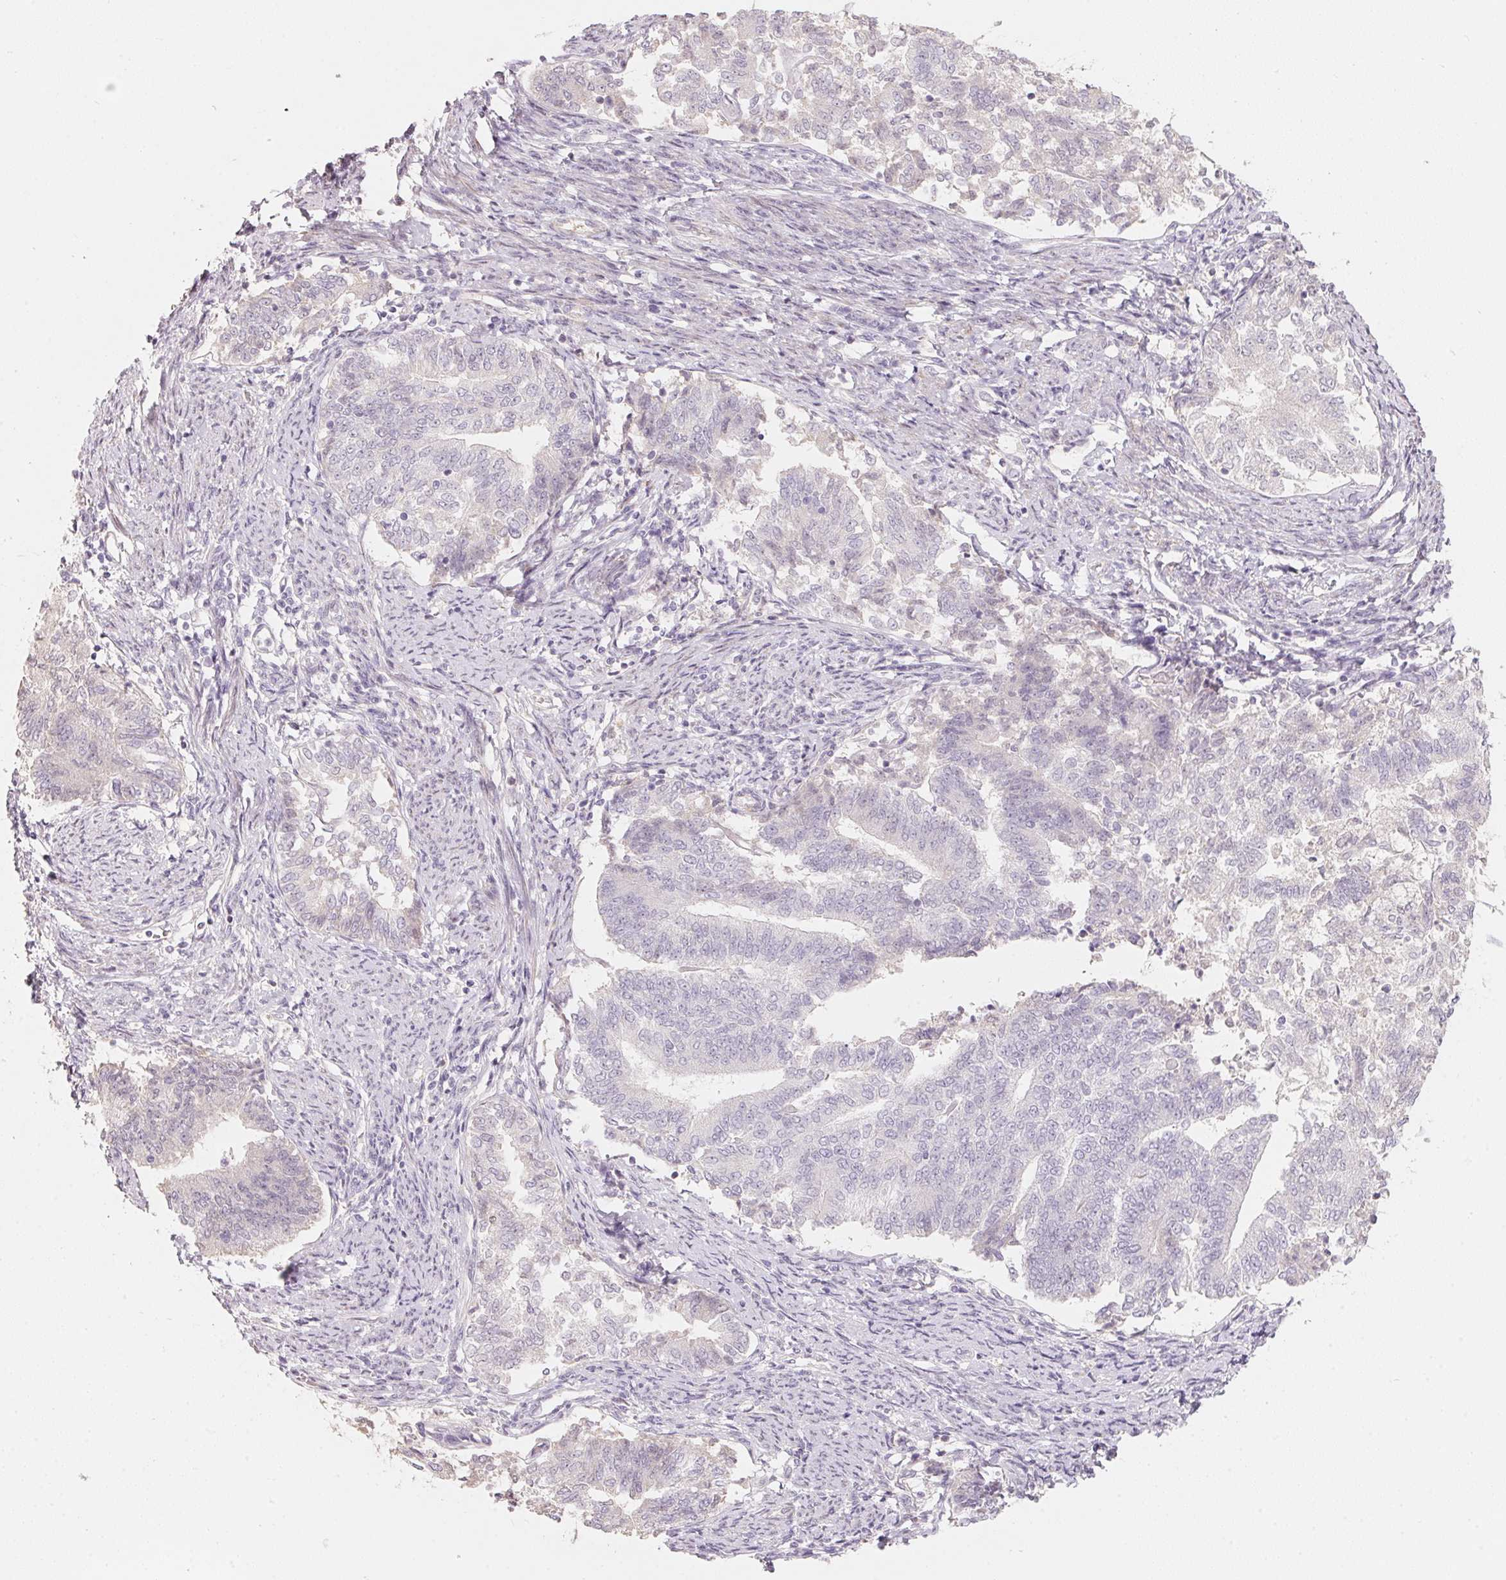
{"staining": {"intensity": "negative", "quantity": "none", "location": "none"}, "tissue": "endometrial cancer", "cell_type": "Tumor cells", "image_type": "cancer", "snomed": [{"axis": "morphology", "description": "Adenocarcinoma, NOS"}, {"axis": "topography", "description": "Endometrium"}], "caption": "Histopathology image shows no protein staining in tumor cells of endometrial adenocarcinoma tissue.", "gene": "TP53AIP1", "patient": {"sex": "female", "age": 65}}